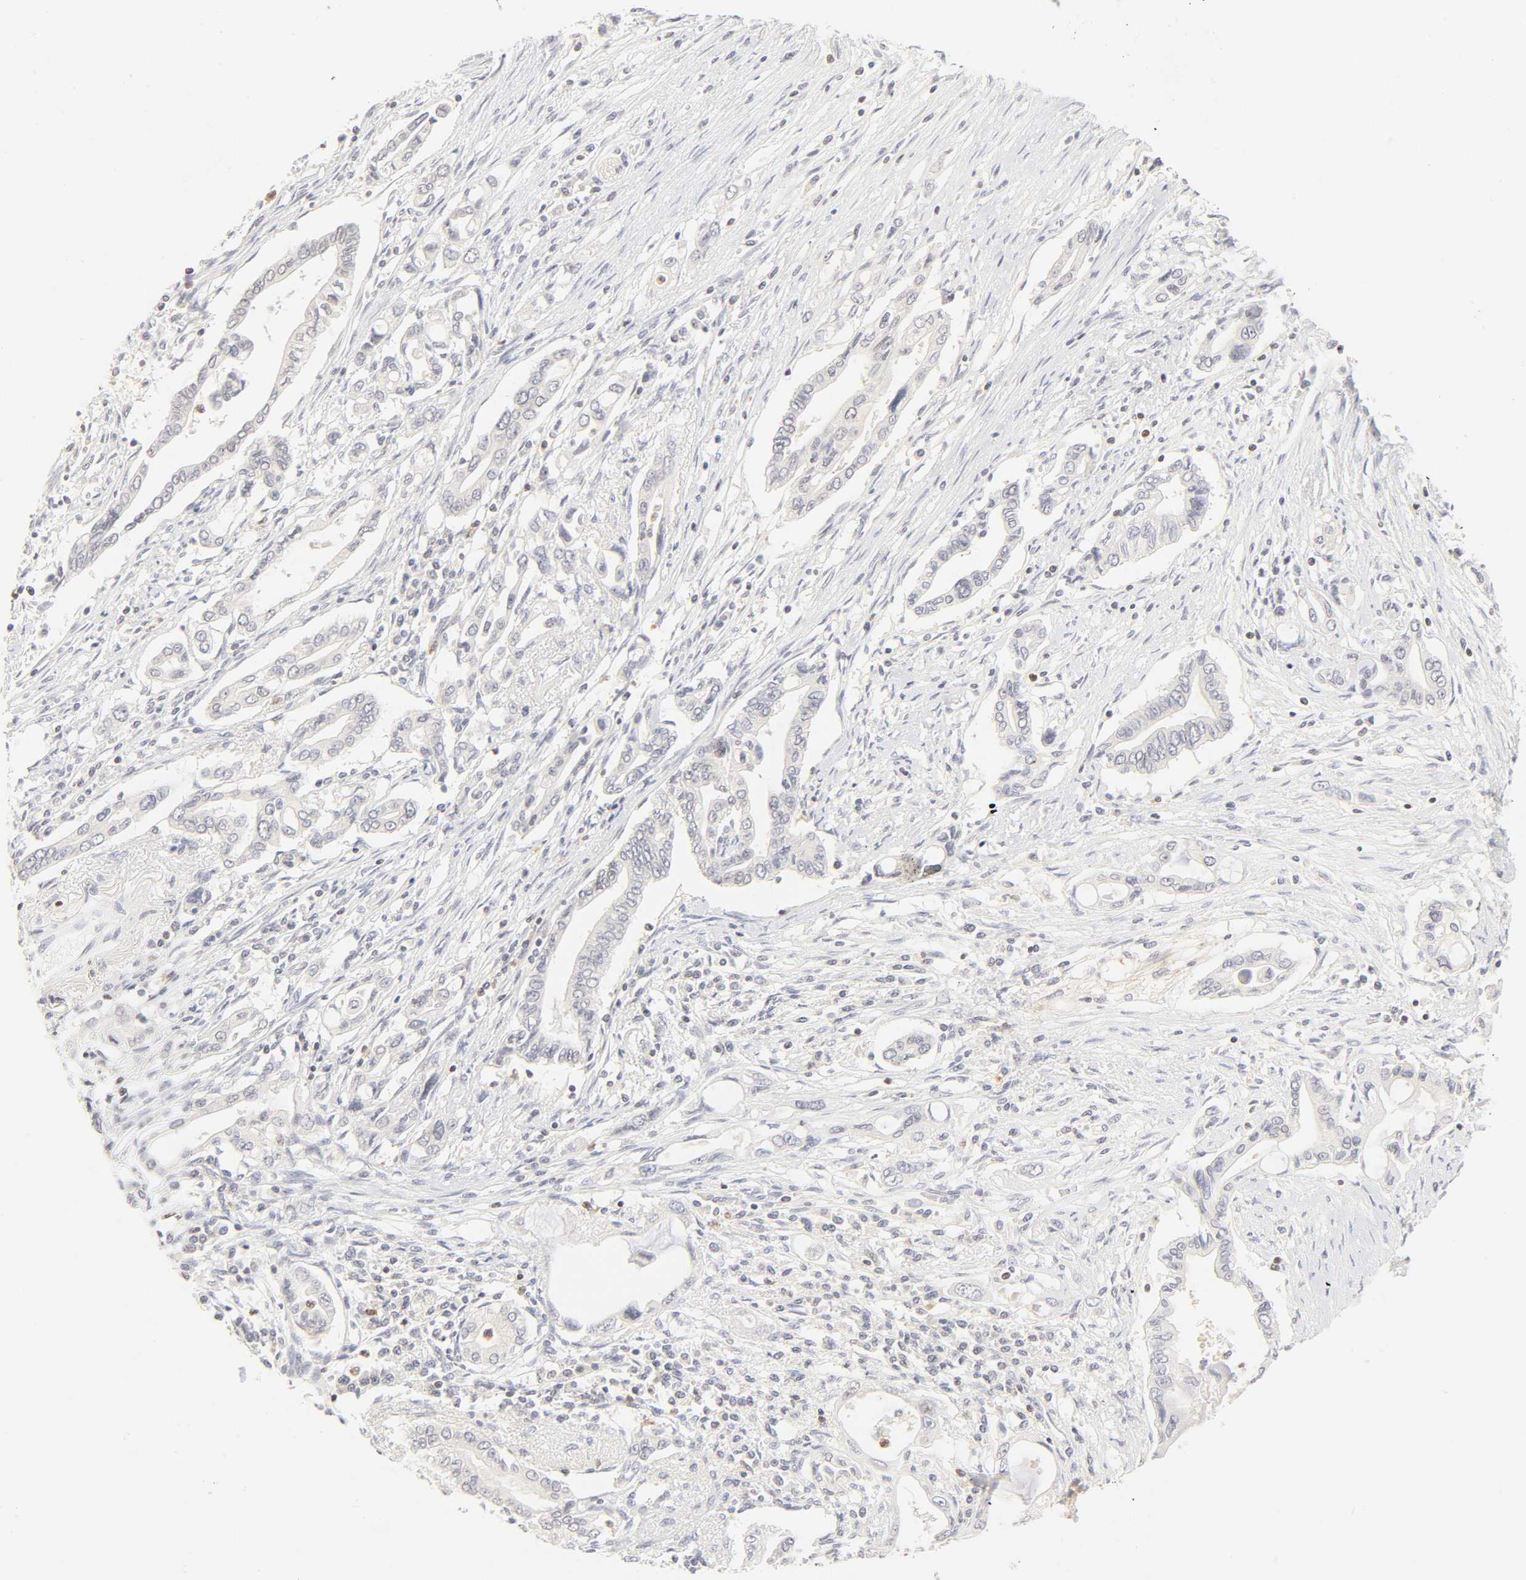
{"staining": {"intensity": "negative", "quantity": "none", "location": "none"}, "tissue": "pancreatic cancer", "cell_type": "Tumor cells", "image_type": "cancer", "snomed": [{"axis": "morphology", "description": "Adenocarcinoma, NOS"}, {"axis": "topography", "description": "Pancreas"}], "caption": "Pancreatic cancer was stained to show a protein in brown. There is no significant positivity in tumor cells.", "gene": "KIF2A", "patient": {"sex": "female", "age": 57}}